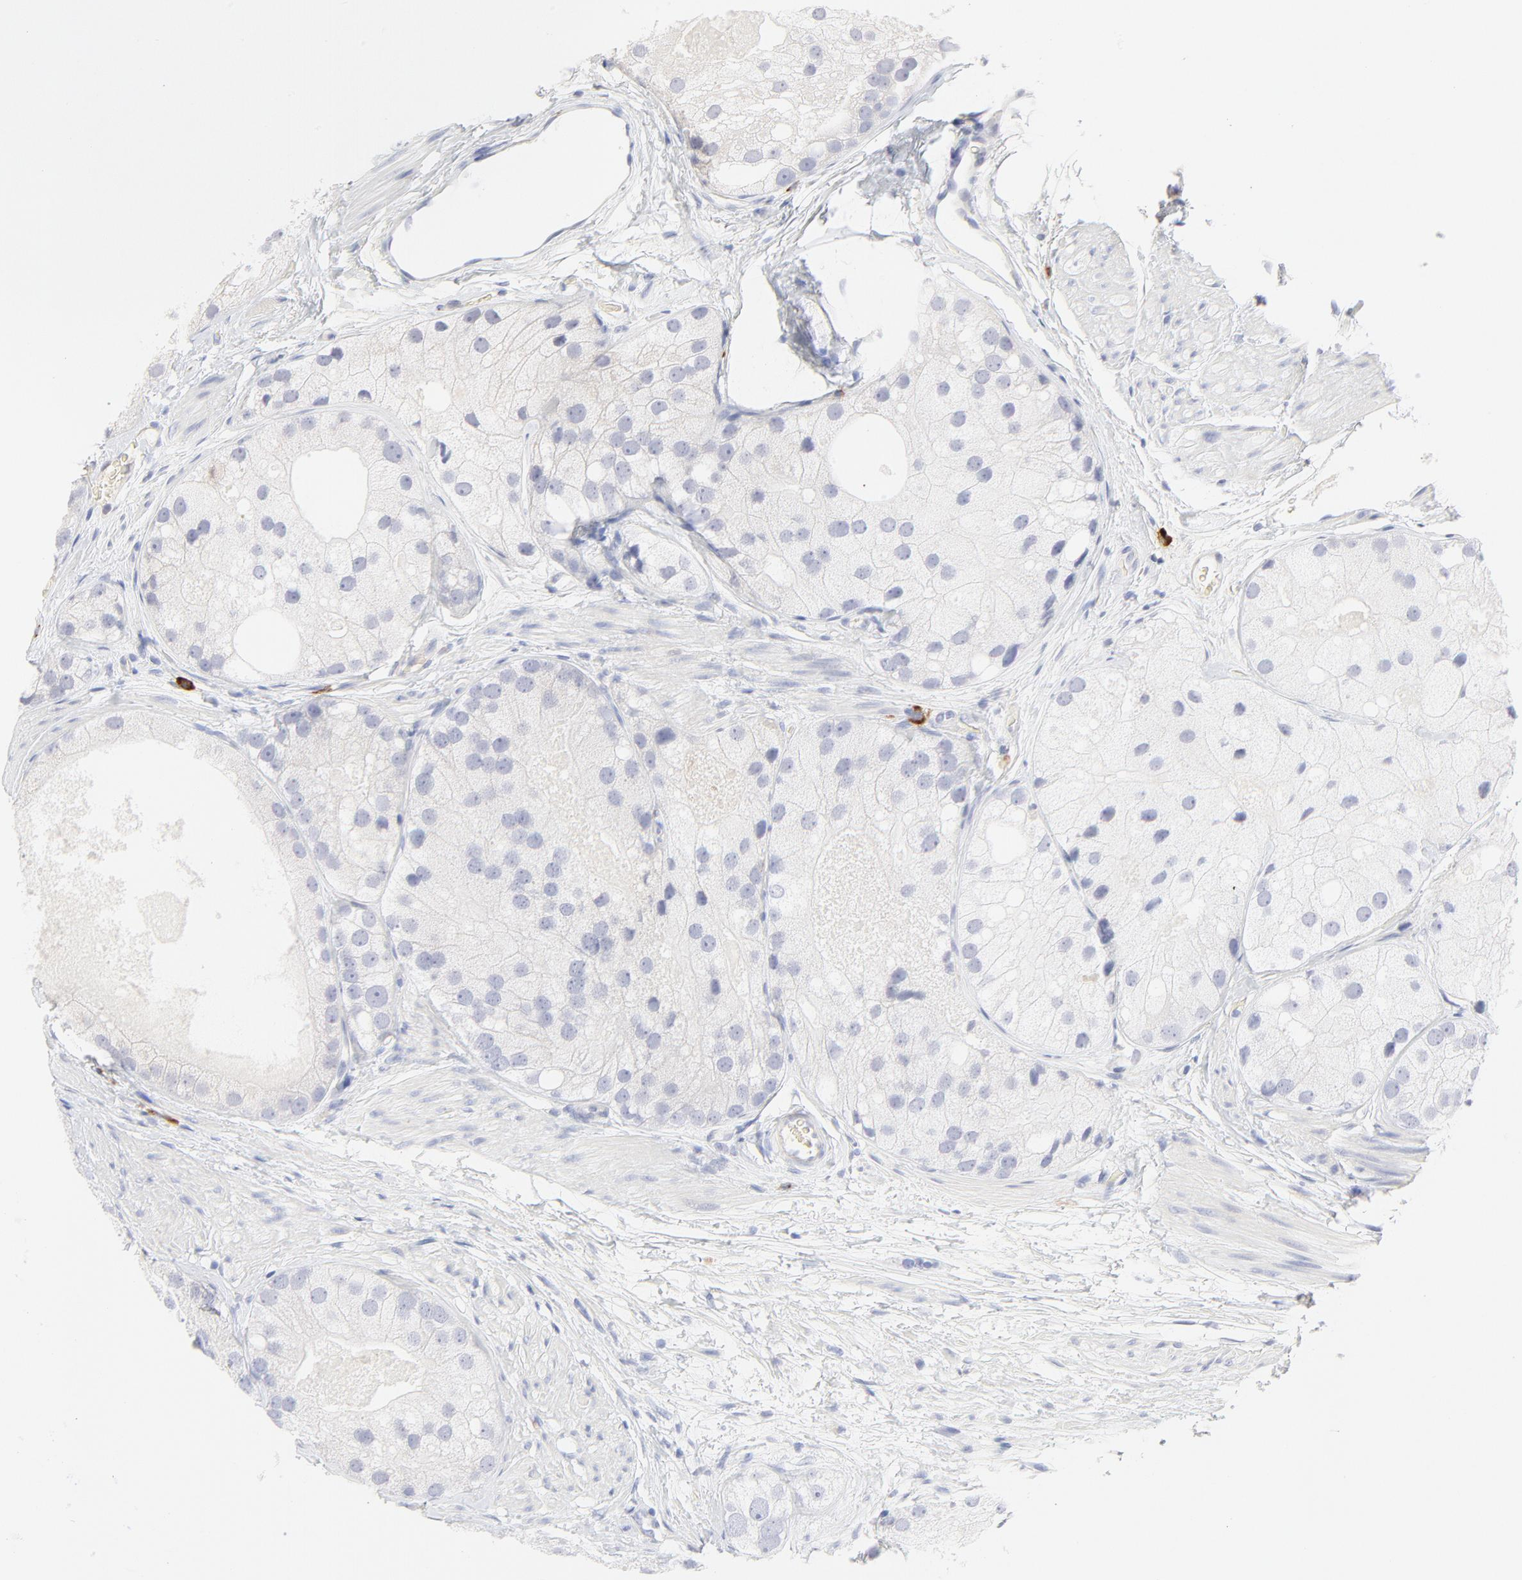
{"staining": {"intensity": "negative", "quantity": "none", "location": "none"}, "tissue": "prostate cancer", "cell_type": "Tumor cells", "image_type": "cancer", "snomed": [{"axis": "morphology", "description": "Adenocarcinoma, Low grade"}, {"axis": "topography", "description": "Prostate"}], "caption": "DAB (3,3'-diaminobenzidine) immunohistochemical staining of human prostate cancer reveals no significant staining in tumor cells.", "gene": "ELF3", "patient": {"sex": "male", "age": 69}}